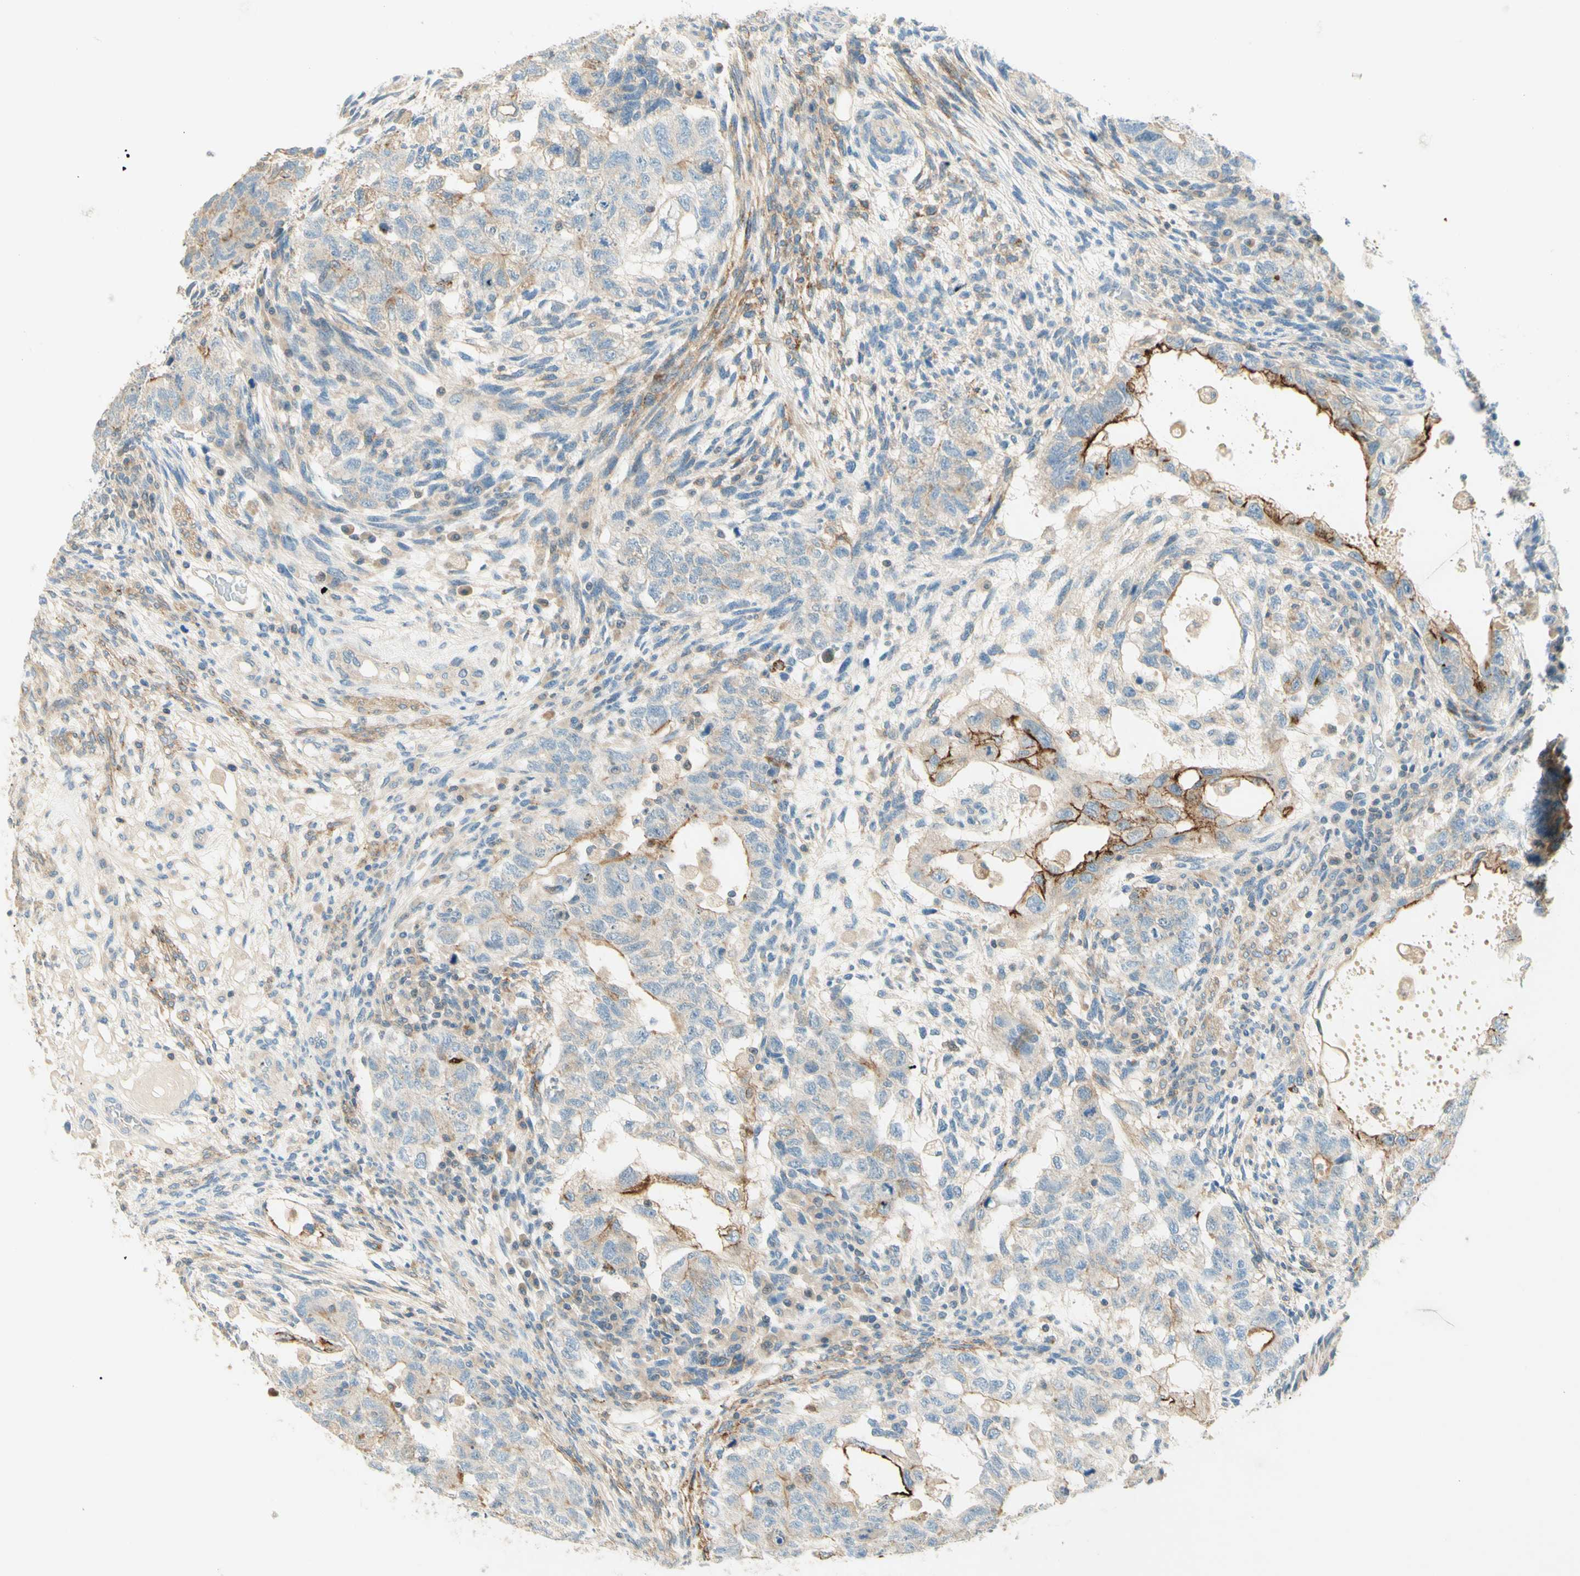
{"staining": {"intensity": "moderate", "quantity": "<25%", "location": "cytoplasmic/membranous"}, "tissue": "testis cancer", "cell_type": "Tumor cells", "image_type": "cancer", "snomed": [{"axis": "morphology", "description": "Normal tissue, NOS"}, {"axis": "morphology", "description": "Carcinoma, Embryonal, NOS"}, {"axis": "topography", "description": "Testis"}], "caption": "Immunohistochemistry micrograph of neoplastic tissue: human testis cancer stained using immunohistochemistry demonstrates low levels of moderate protein expression localized specifically in the cytoplasmic/membranous of tumor cells, appearing as a cytoplasmic/membranous brown color.", "gene": "PROM1", "patient": {"sex": "male", "age": 36}}